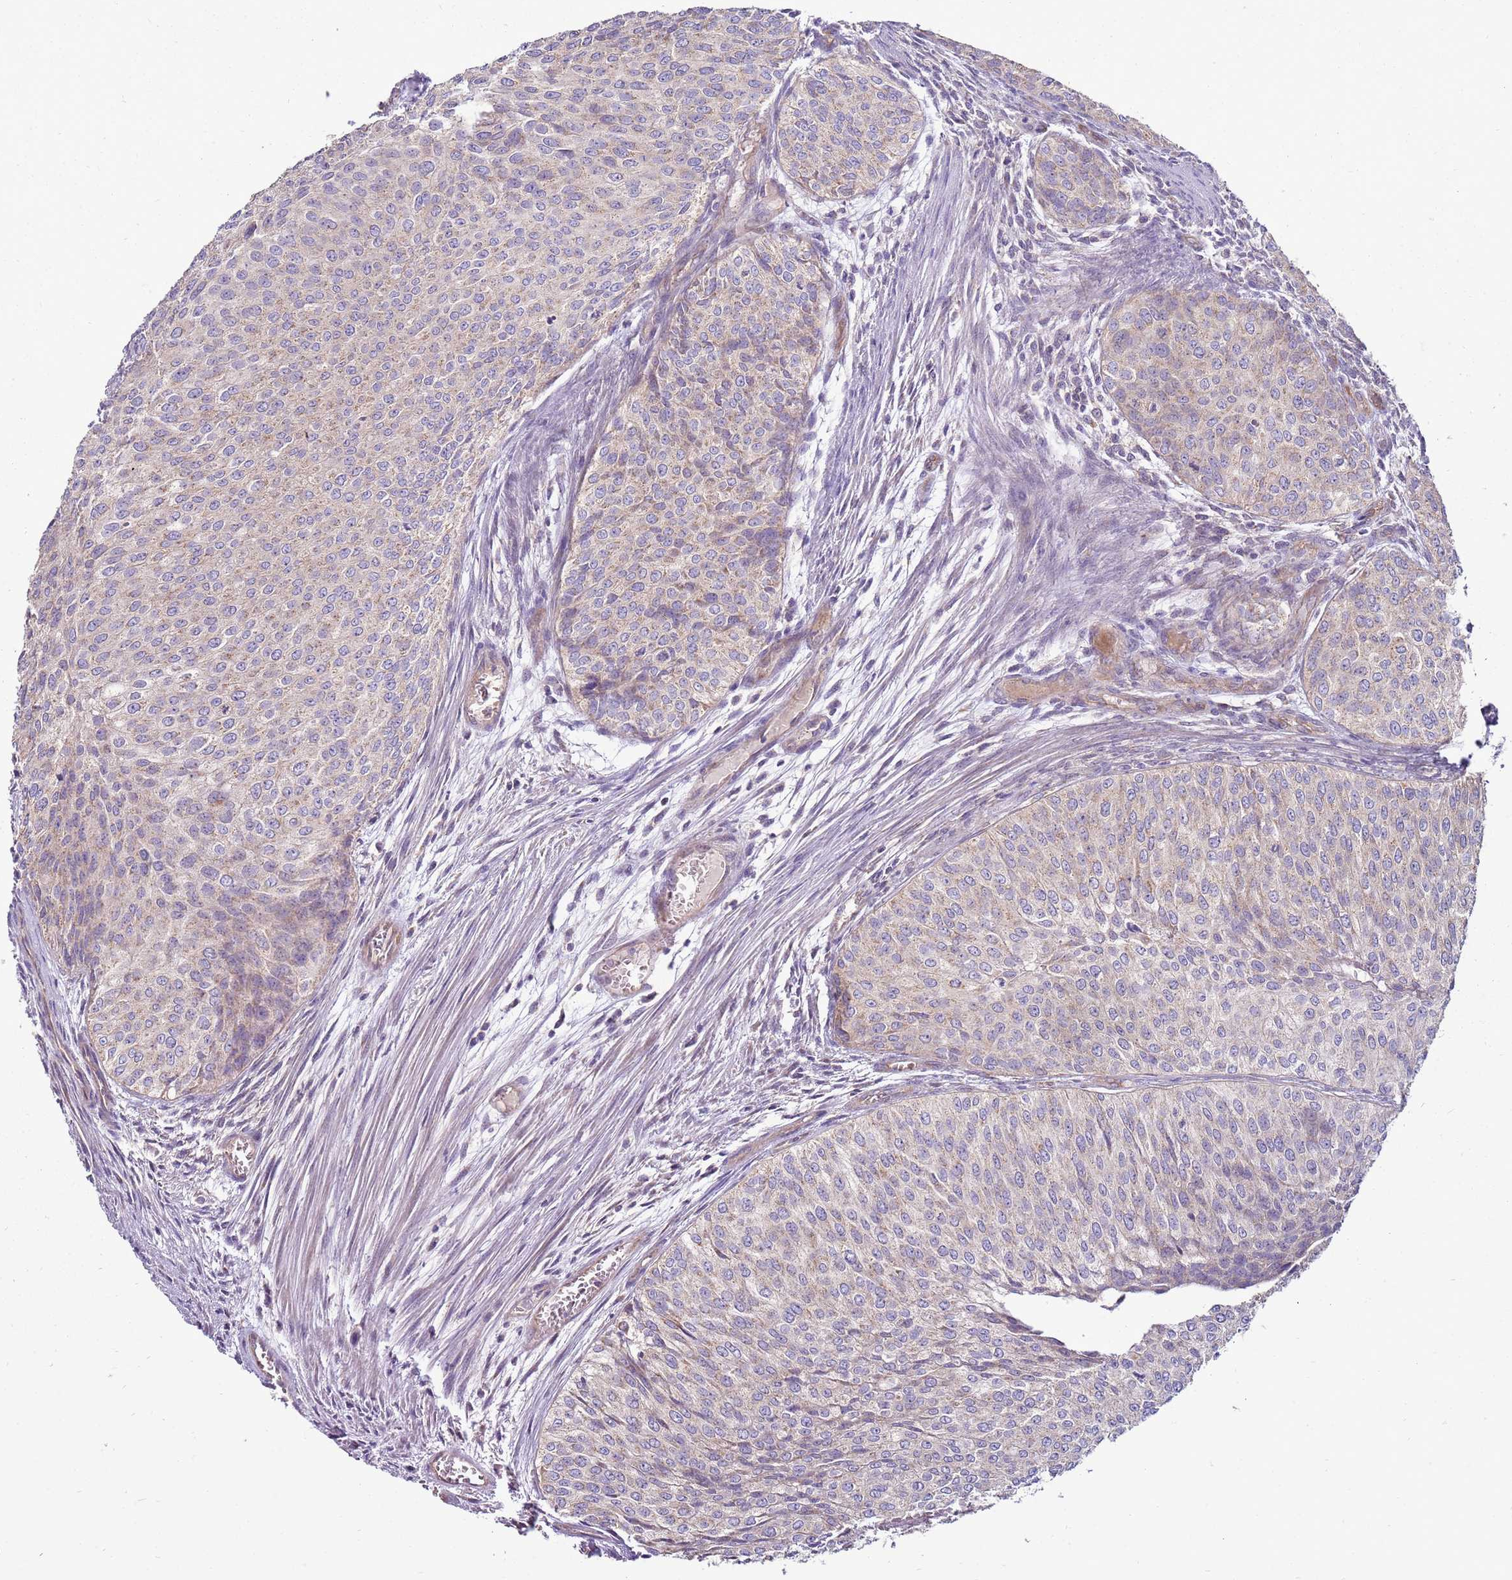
{"staining": {"intensity": "weak", "quantity": "<25%", "location": "cytoplasmic/membranous"}, "tissue": "urothelial cancer", "cell_type": "Tumor cells", "image_type": "cancer", "snomed": [{"axis": "morphology", "description": "Urothelial carcinoma, Low grade"}, {"axis": "topography", "description": "Urinary bladder"}], "caption": "The micrograph reveals no staining of tumor cells in urothelial cancer. (DAB (3,3'-diaminobenzidine) immunohistochemistry with hematoxylin counter stain).", "gene": "TRAPPC4", "patient": {"sex": "male", "age": 84}}